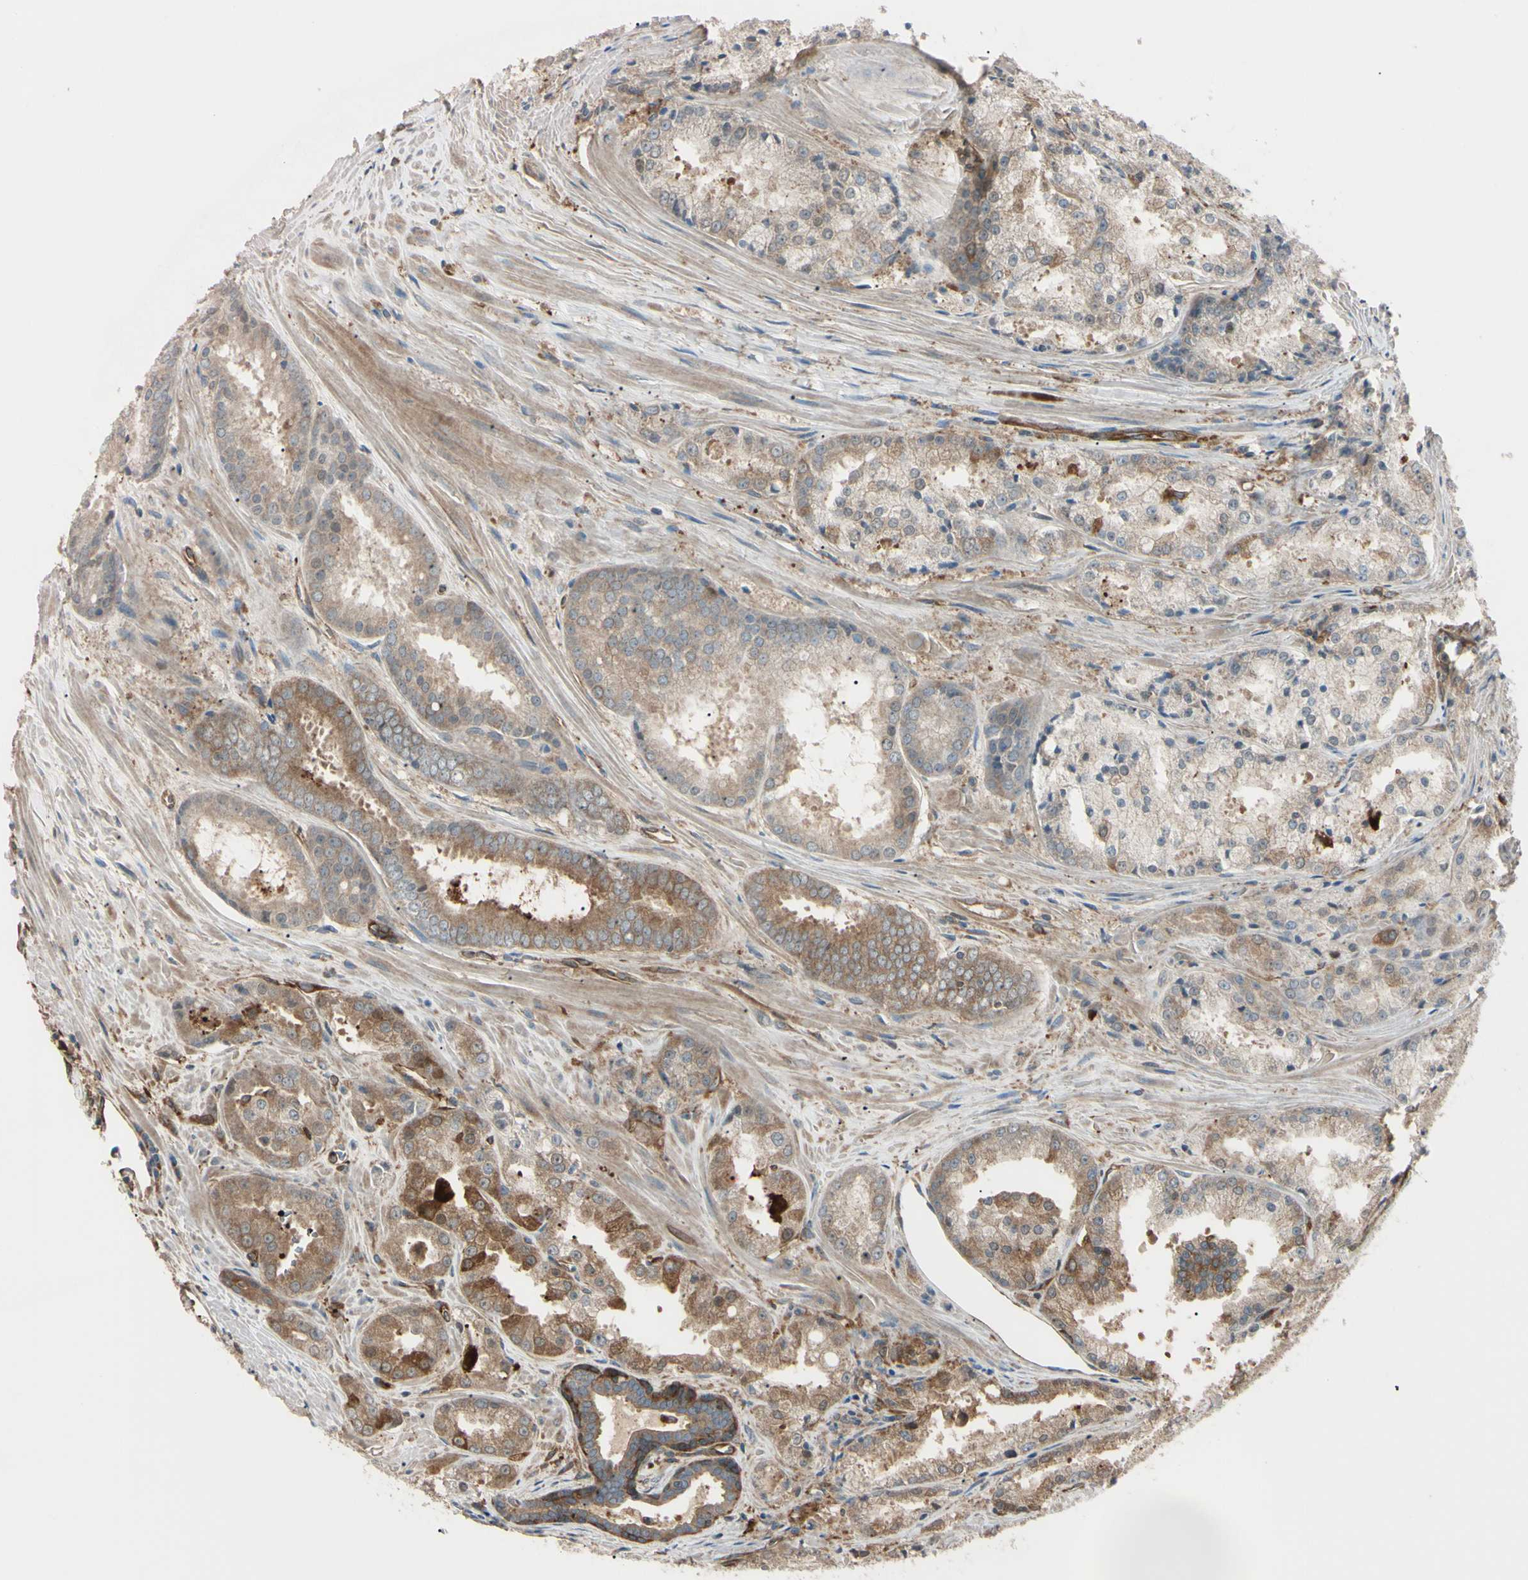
{"staining": {"intensity": "moderate", "quantity": ">75%", "location": "cytoplasmic/membranous"}, "tissue": "prostate cancer", "cell_type": "Tumor cells", "image_type": "cancer", "snomed": [{"axis": "morphology", "description": "Adenocarcinoma, Low grade"}, {"axis": "topography", "description": "Prostate"}], "caption": "Tumor cells show medium levels of moderate cytoplasmic/membranous staining in about >75% of cells in prostate cancer (low-grade adenocarcinoma).", "gene": "PTPN12", "patient": {"sex": "male", "age": 64}}